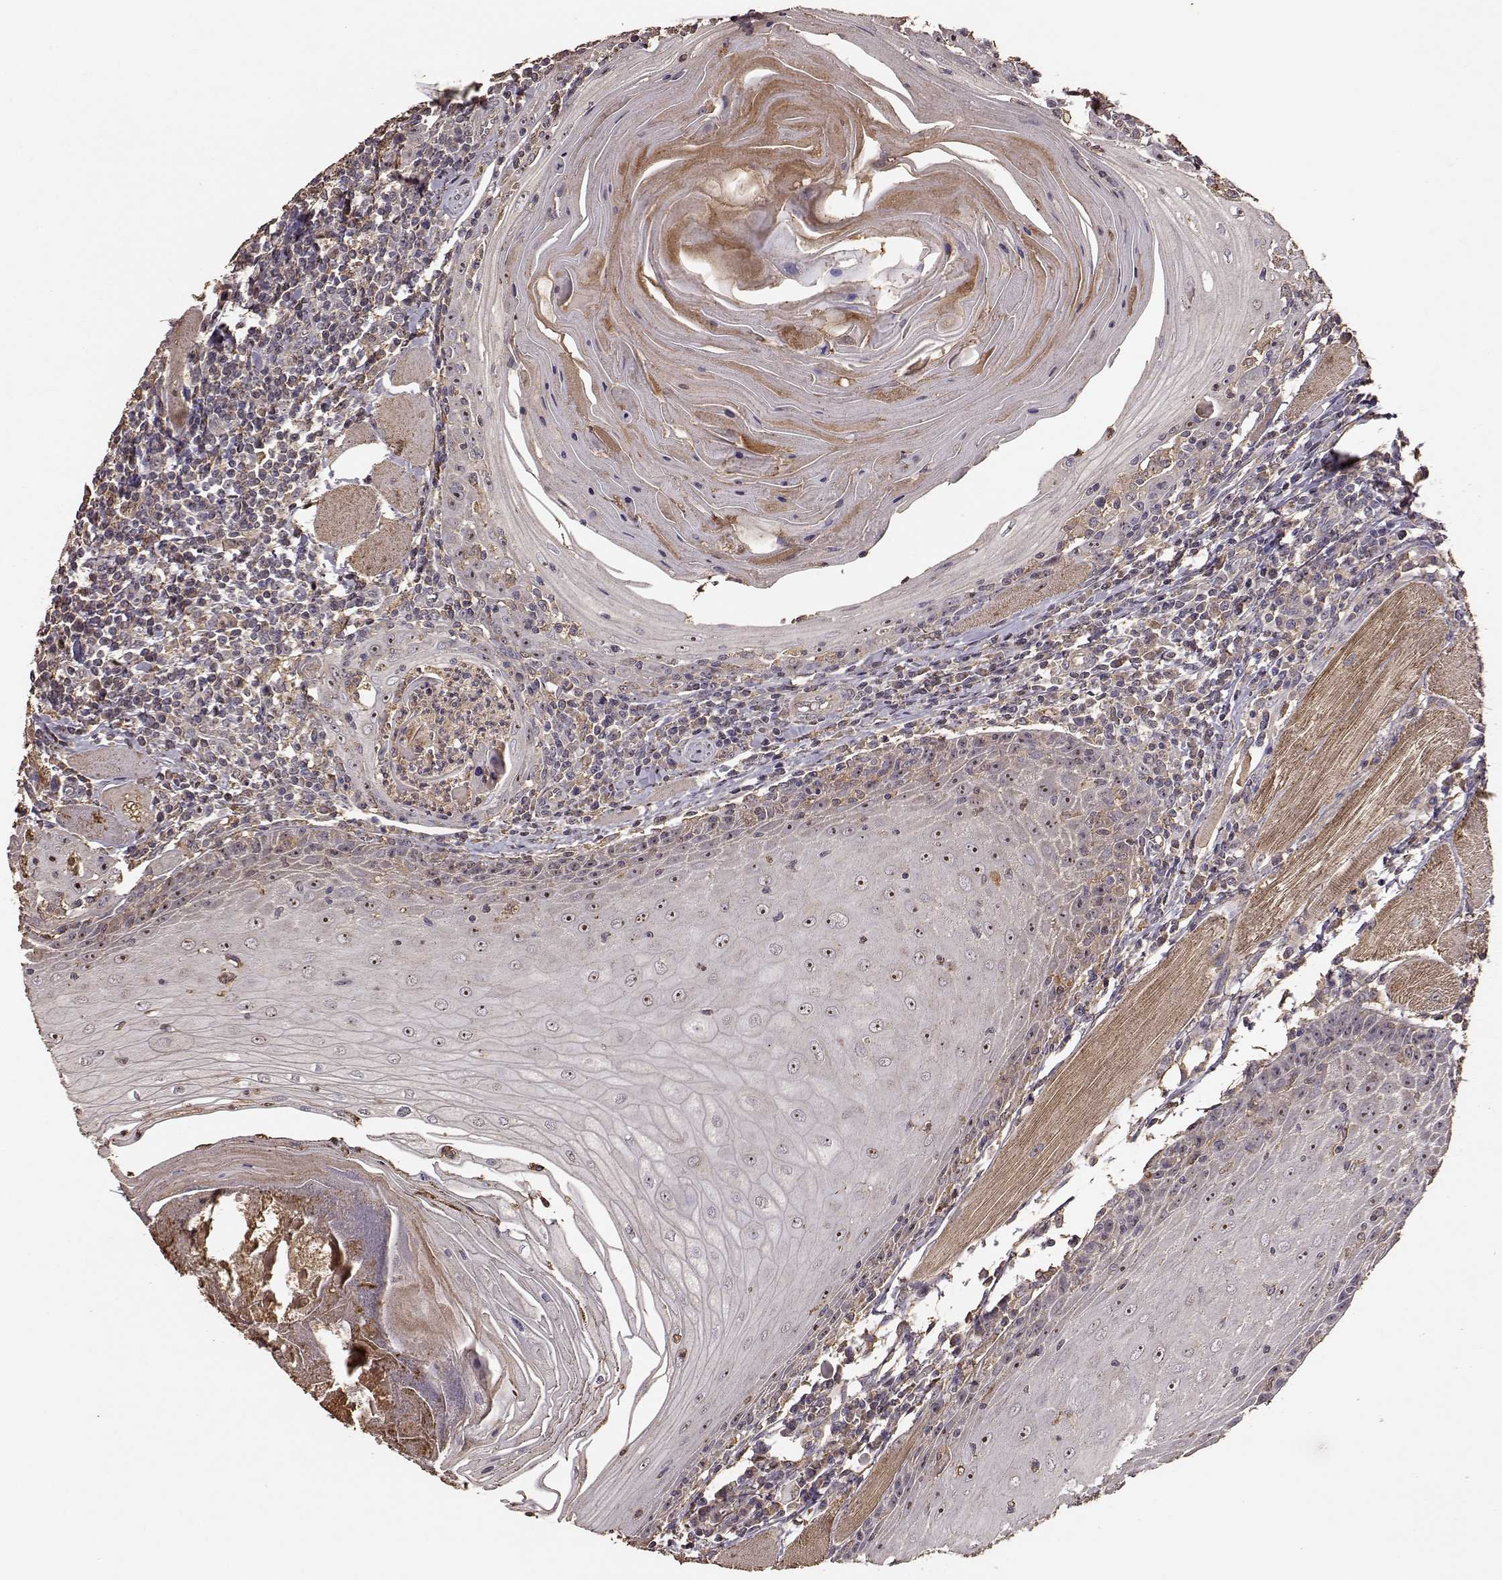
{"staining": {"intensity": "weak", "quantity": "25%-75%", "location": "nuclear"}, "tissue": "head and neck cancer", "cell_type": "Tumor cells", "image_type": "cancer", "snomed": [{"axis": "morphology", "description": "Normal tissue, NOS"}, {"axis": "morphology", "description": "Squamous cell carcinoma, NOS"}, {"axis": "topography", "description": "Oral tissue"}, {"axis": "topography", "description": "Head-Neck"}], "caption": "IHC of human squamous cell carcinoma (head and neck) reveals low levels of weak nuclear staining in about 25%-75% of tumor cells.", "gene": "PTGES2", "patient": {"sex": "male", "age": 52}}